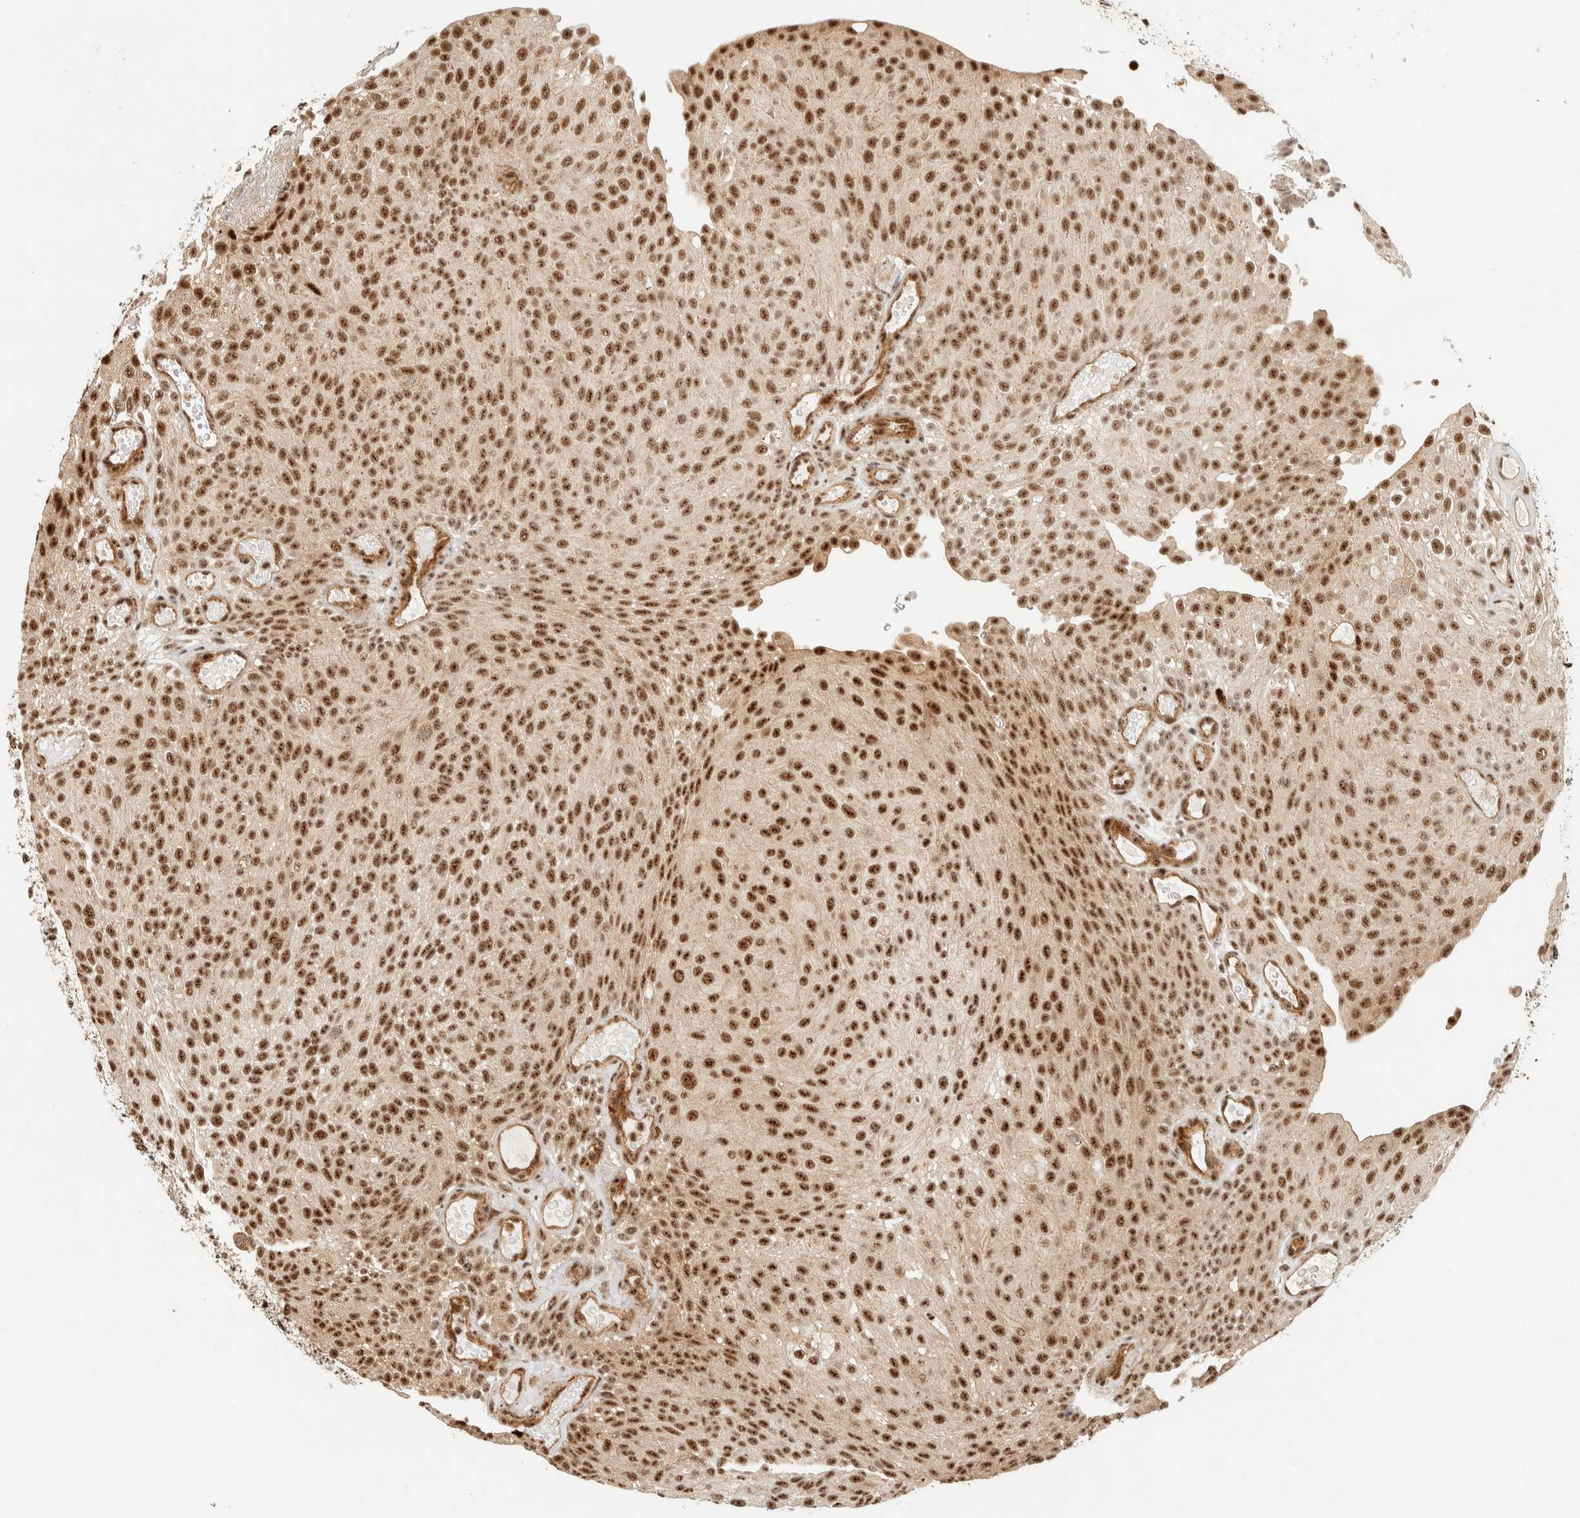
{"staining": {"intensity": "moderate", "quantity": ">75%", "location": "nuclear"}, "tissue": "urothelial cancer", "cell_type": "Tumor cells", "image_type": "cancer", "snomed": [{"axis": "morphology", "description": "Urothelial carcinoma, Low grade"}, {"axis": "topography", "description": "Urinary bladder"}], "caption": "Immunohistochemistry (IHC) of human urothelial cancer shows medium levels of moderate nuclear staining in about >75% of tumor cells. The protein is shown in brown color, while the nuclei are stained blue.", "gene": "SIK1", "patient": {"sex": "male", "age": 78}}